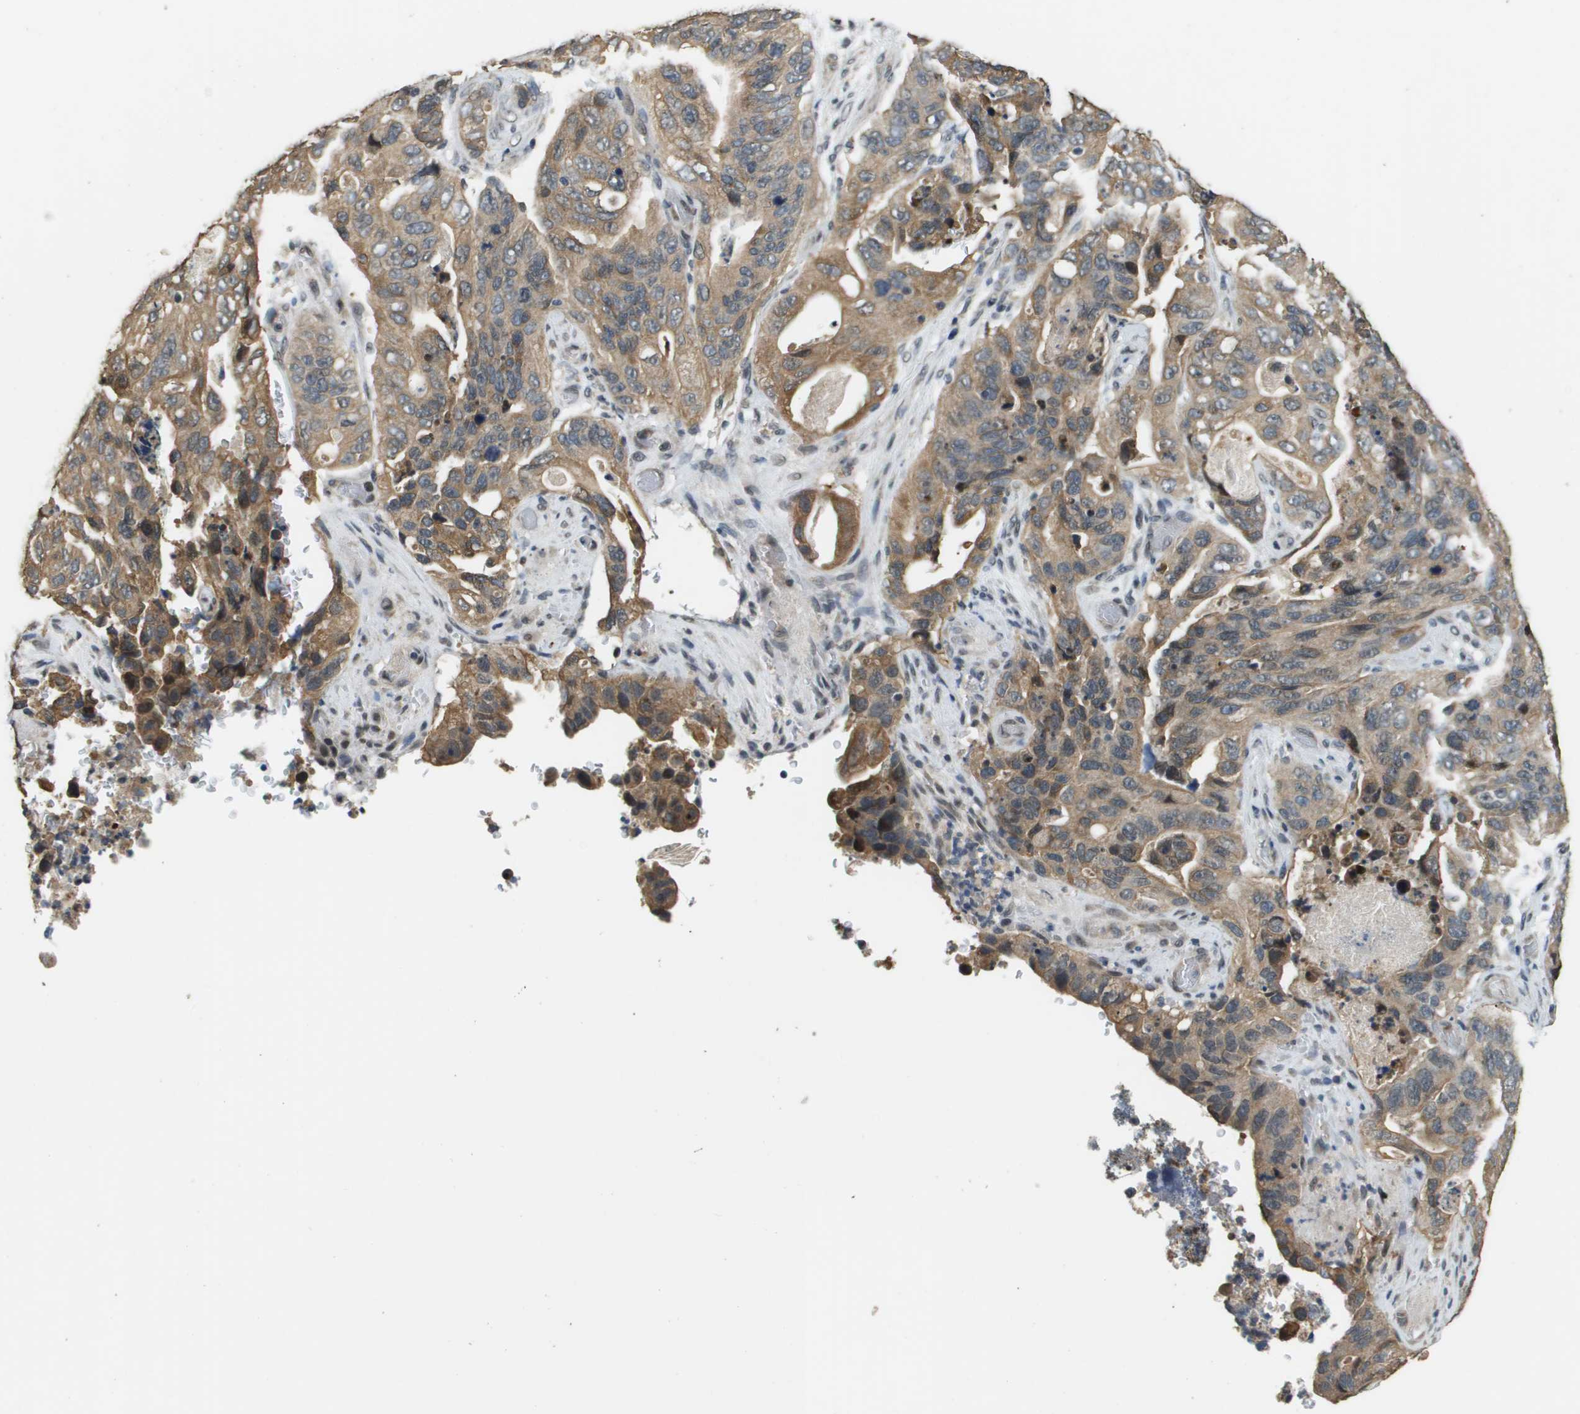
{"staining": {"intensity": "moderate", "quantity": ">75%", "location": "cytoplasmic/membranous"}, "tissue": "stomach cancer", "cell_type": "Tumor cells", "image_type": "cancer", "snomed": [{"axis": "morphology", "description": "Adenocarcinoma, NOS"}, {"axis": "topography", "description": "Stomach"}], "caption": "Protein staining reveals moderate cytoplasmic/membranous positivity in about >75% of tumor cells in stomach cancer.", "gene": "FANCC", "patient": {"sex": "female", "age": 89}}